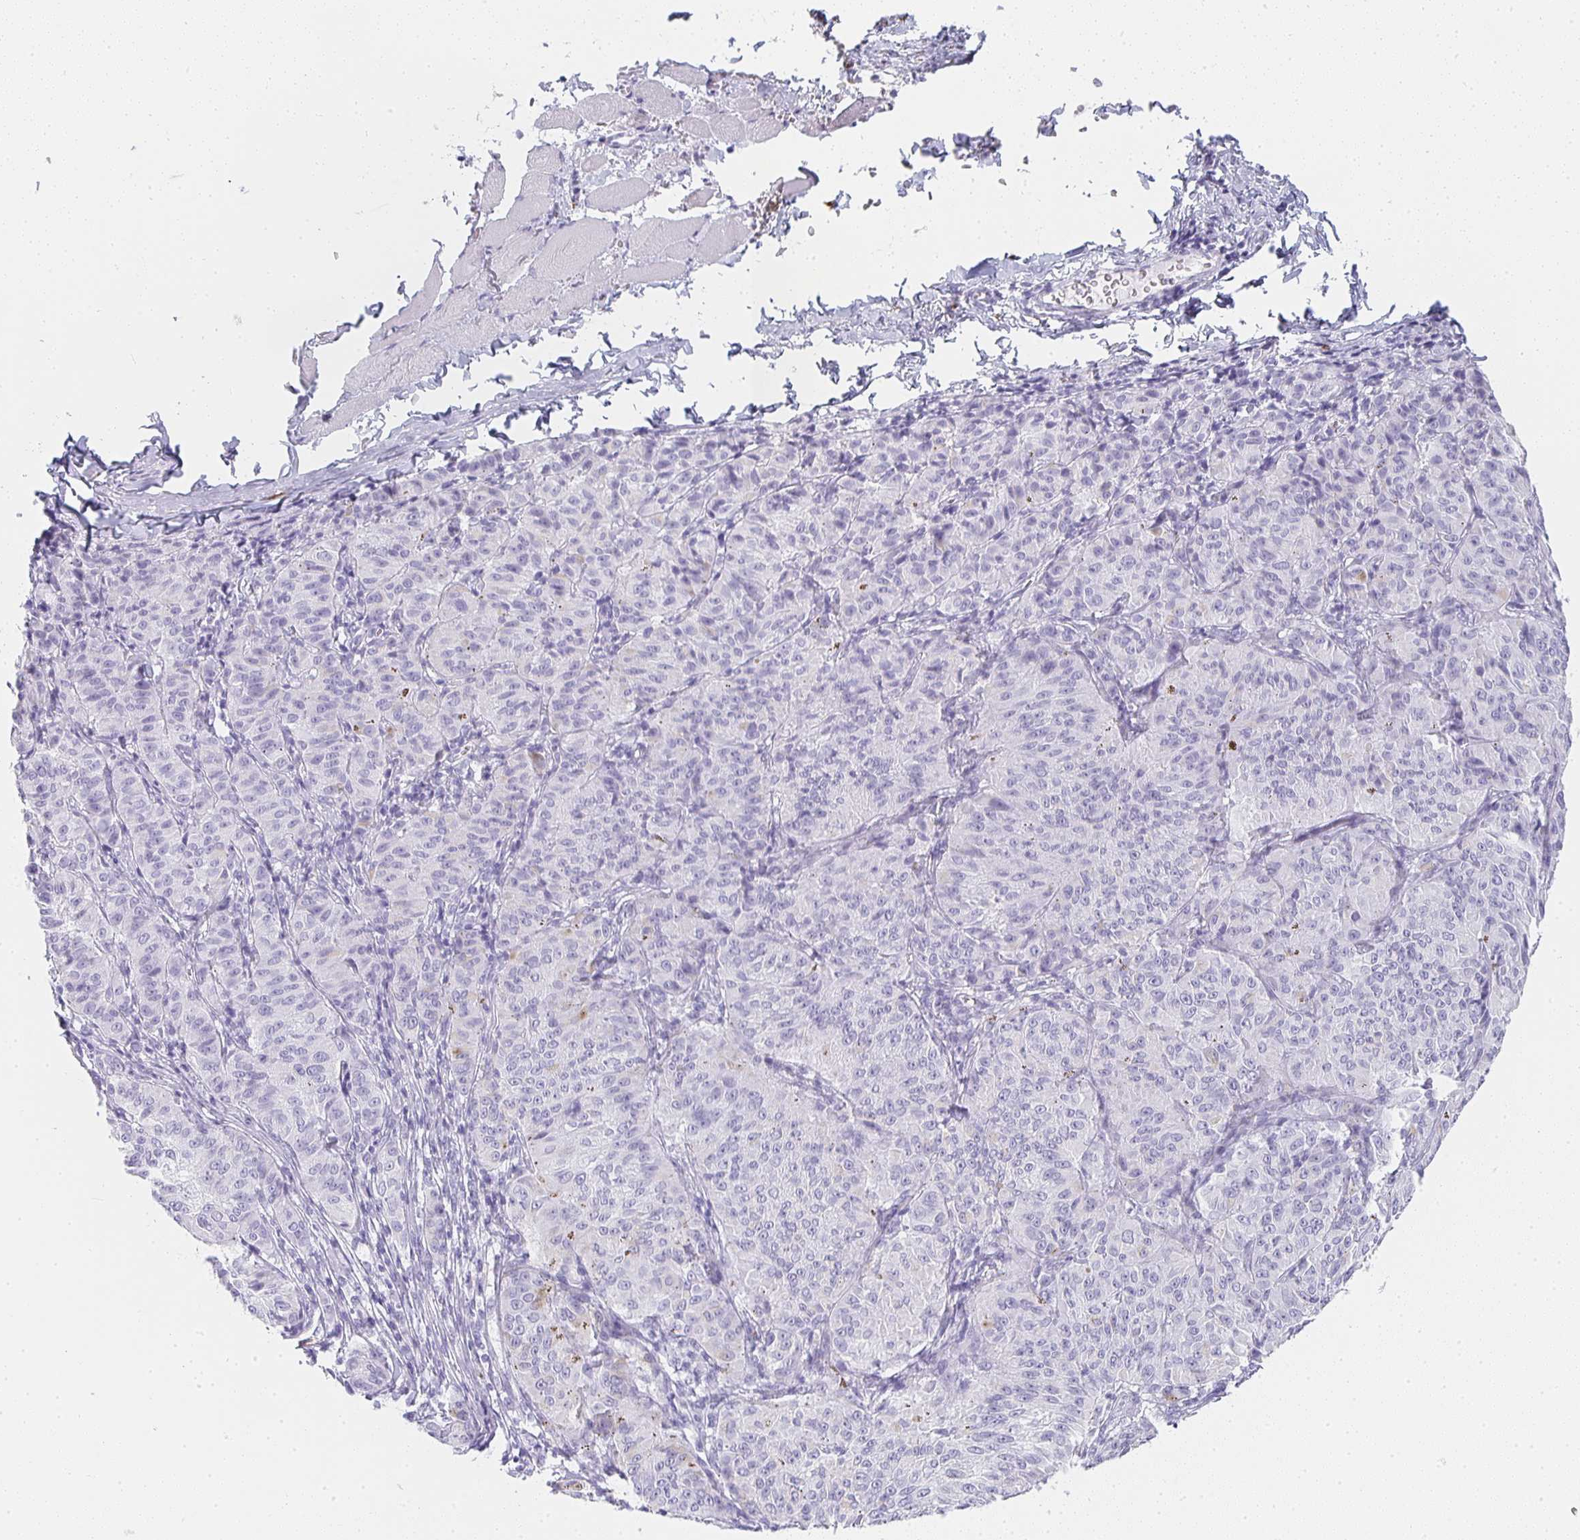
{"staining": {"intensity": "negative", "quantity": "none", "location": "none"}, "tissue": "melanoma", "cell_type": "Tumor cells", "image_type": "cancer", "snomed": [{"axis": "morphology", "description": "Malignant melanoma, NOS"}, {"axis": "topography", "description": "Skin"}], "caption": "Micrograph shows no protein expression in tumor cells of malignant melanoma tissue.", "gene": "TPSD1", "patient": {"sex": "female", "age": 72}}